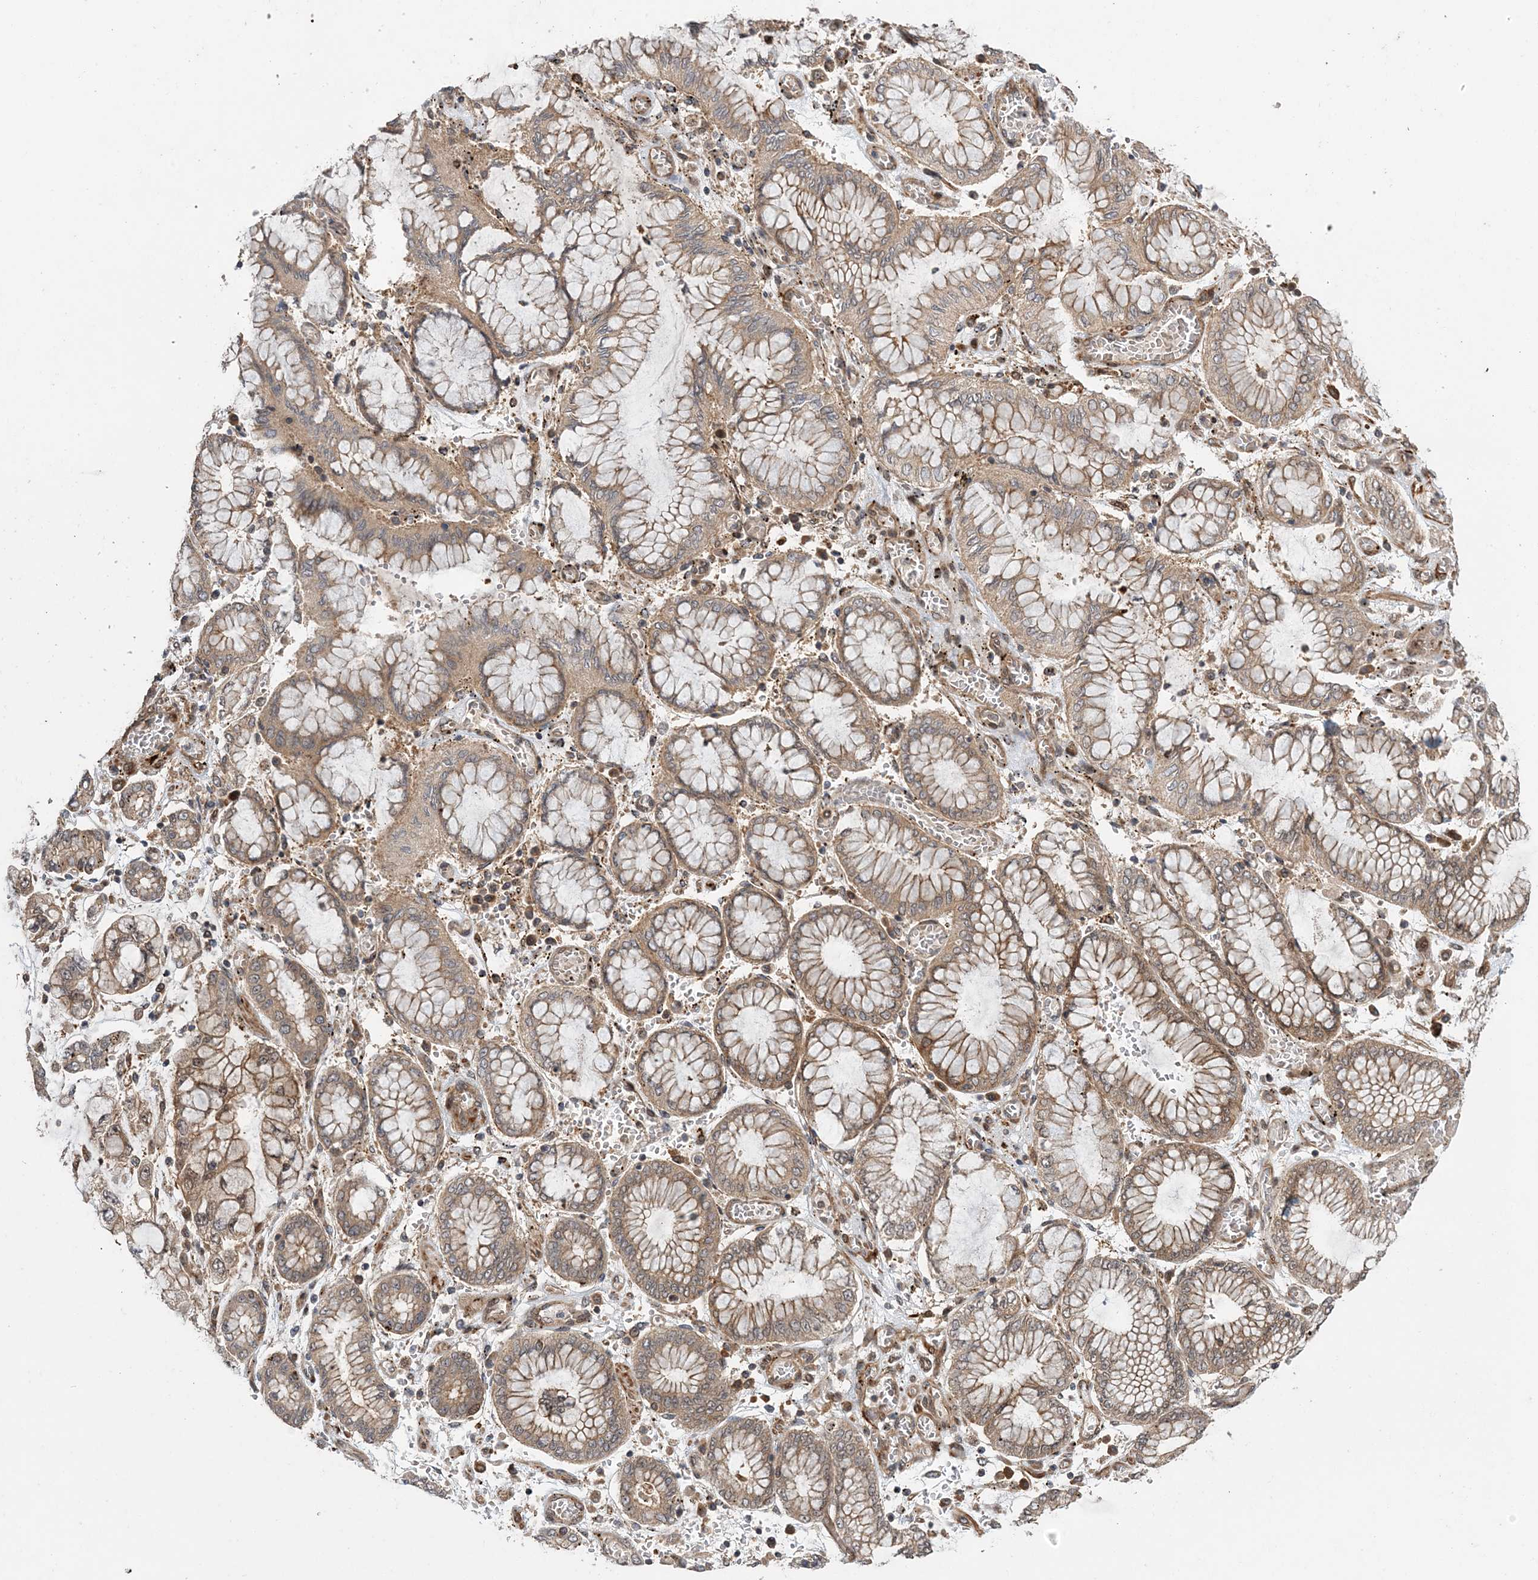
{"staining": {"intensity": "weak", "quantity": ">75%", "location": "cytoplasmic/membranous"}, "tissue": "stomach cancer", "cell_type": "Tumor cells", "image_type": "cancer", "snomed": [{"axis": "morphology", "description": "Normal tissue, NOS"}, {"axis": "morphology", "description": "Adenocarcinoma, NOS"}, {"axis": "topography", "description": "Stomach, upper"}, {"axis": "topography", "description": "Stomach"}], "caption": "Stomach cancer (adenocarcinoma) tissue displays weak cytoplasmic/membranous positivity in about >75% of tumor cells, visualized by immunohistochemistry. The protein of interest is shown in brown color, while the nuclei are stained blue.", "gene": "UBTD2", "patient": {"sex": "male", "age": 76}}